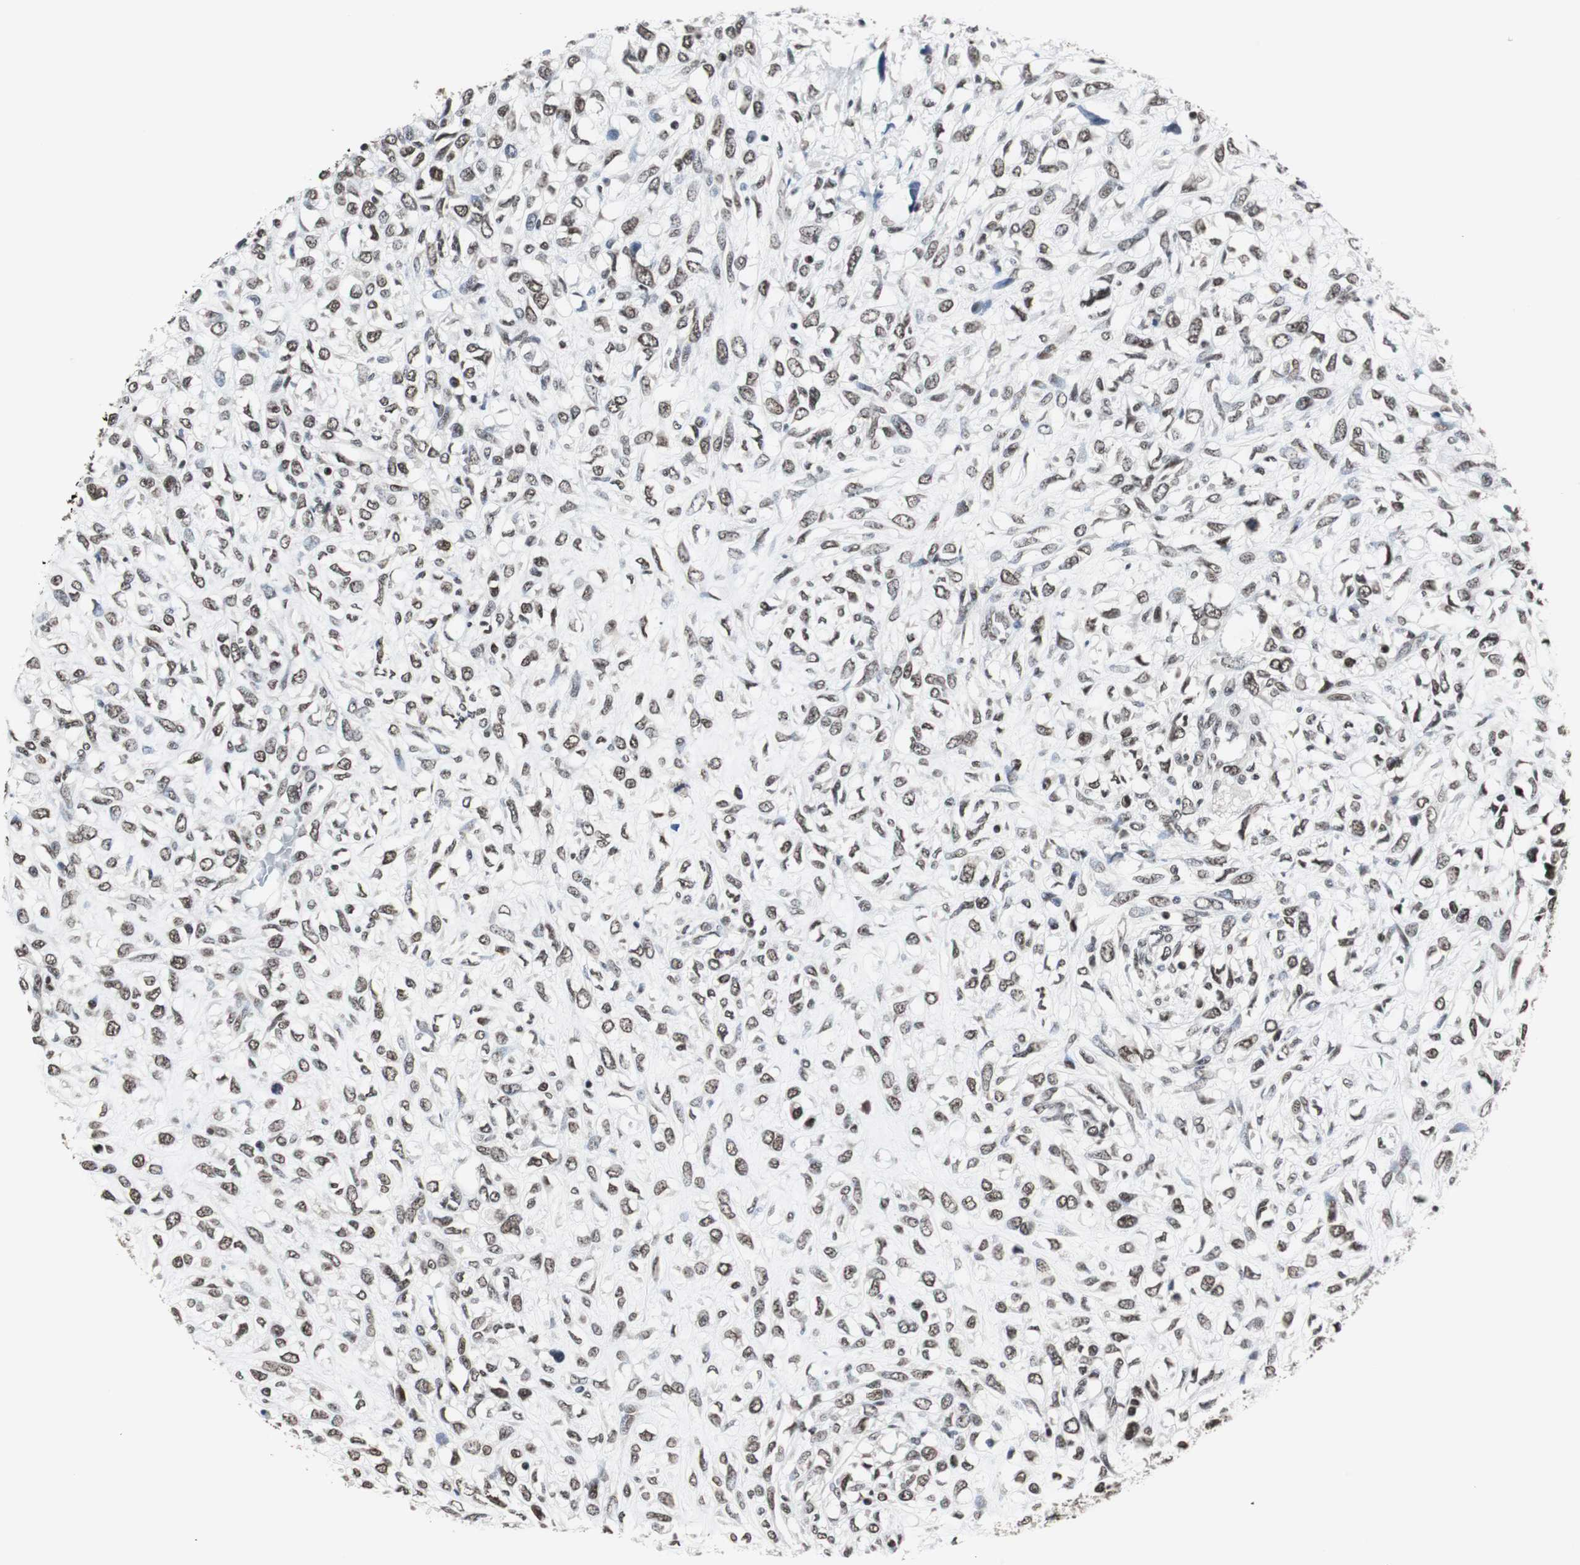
{"staining": {"intensity": "moderate", "quantity": ">75%", "location": "nuclear"}, "tissue": "head and neck cancer", "cell_type": "Tumor cells", "image_type": "cancer", "snomed": [{"axis": "morphology", "description": "Necrosis, NOS"}, {"axis": "morphology", "description": "Neoplasm, malignant, NOS"}, {"axis": "topography", "description": "Salivary gland"}, {"axis": "topography", "description": "Head-Neck"}], "caption": "Head and neck cancer (neoplasm (malignant)) tissue demonstrates moderate nuclear positivity in approximately >75% of tumor cells (DAB = brown stain, brightfield microscopy at high magnification).", "gene": "CDK9", "patient": {"sex": "male", "age": 43}}